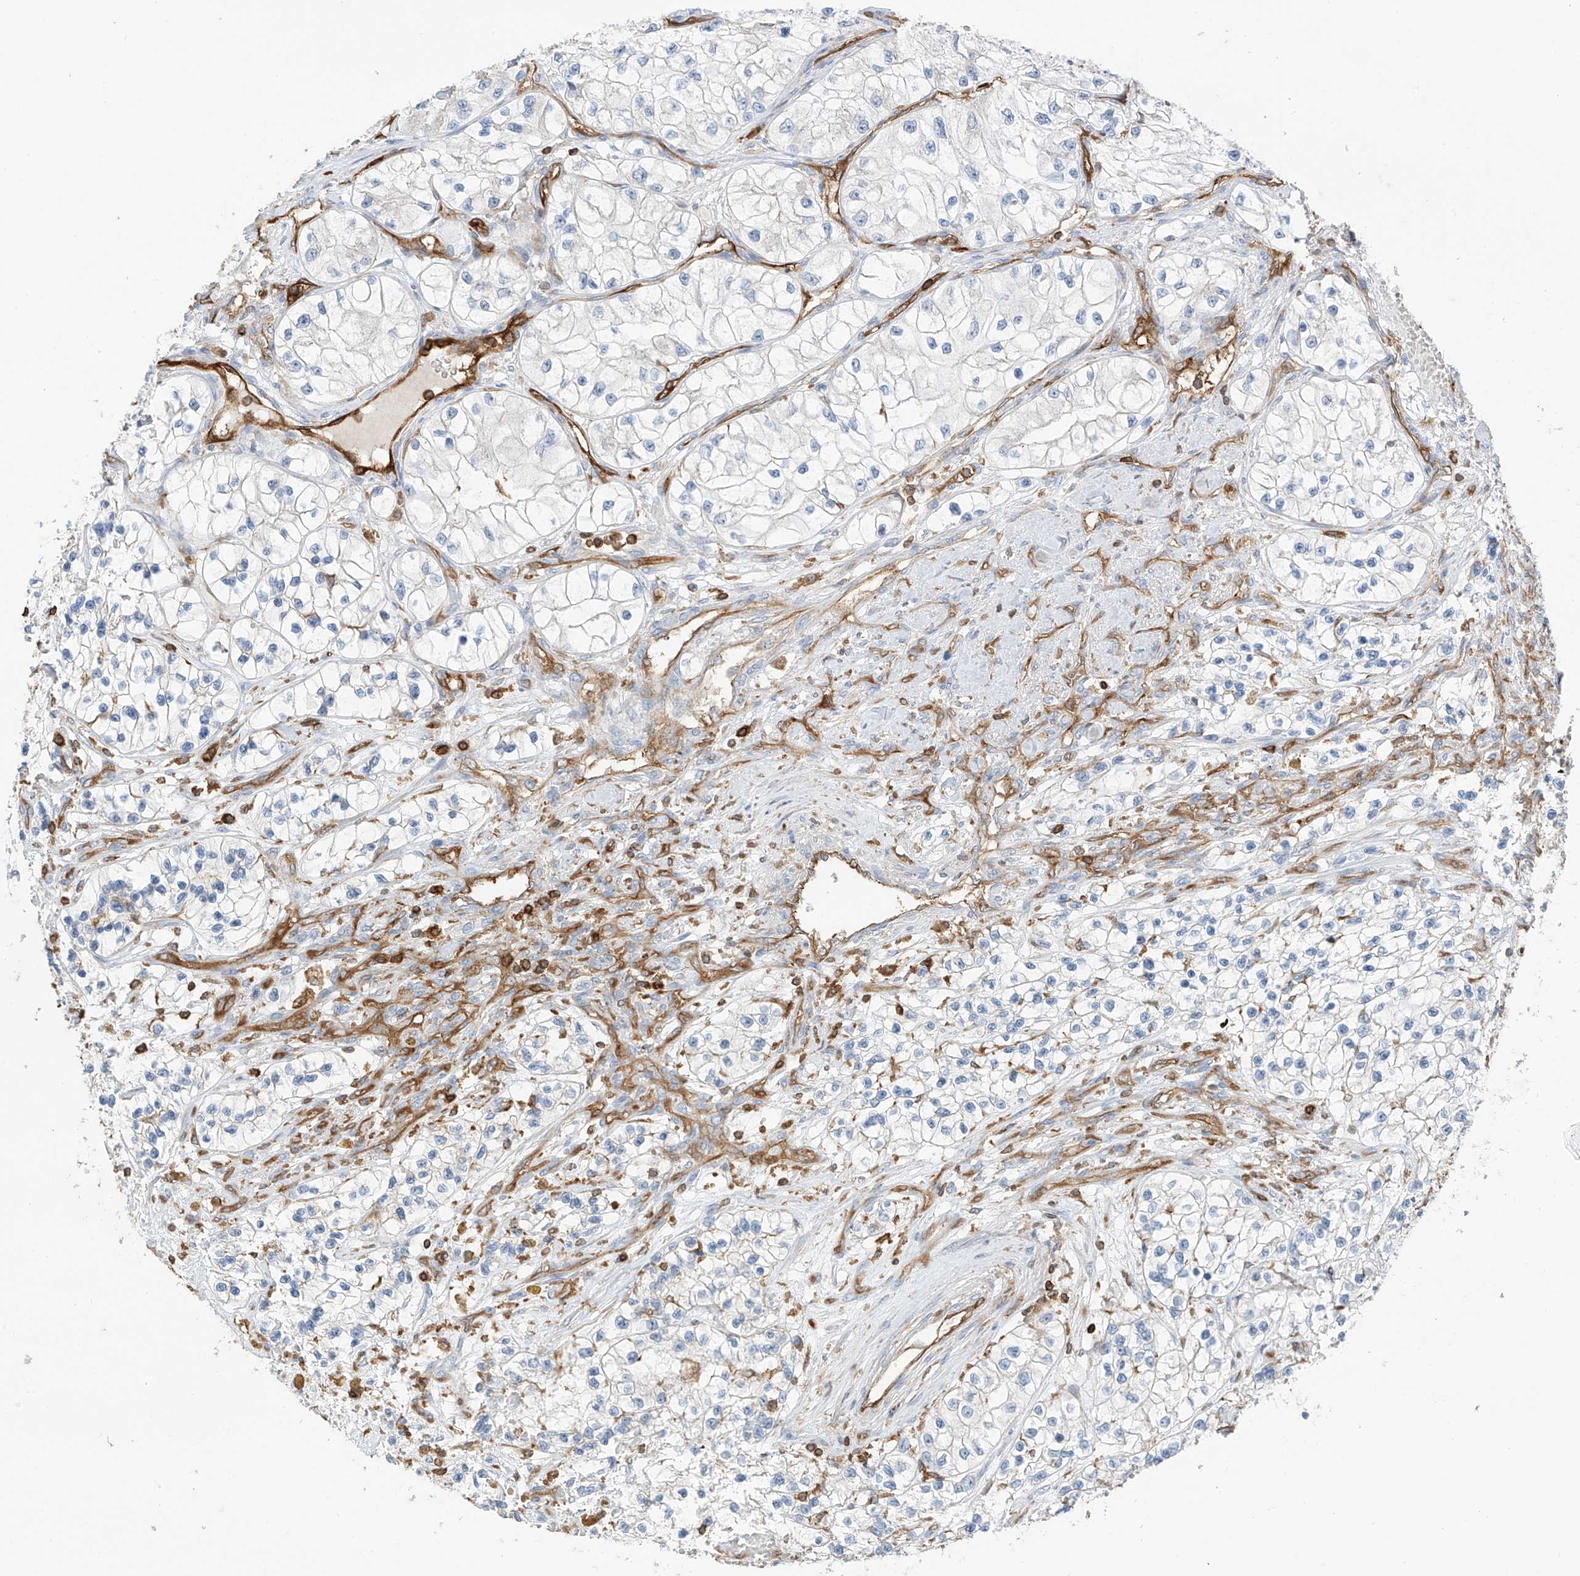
{"staining": {"intensity": "negative", "quantity": "none", "location": "none"}, "tissue": "renal cancer", "cell_type": "Tumor cells", "image_type": "cancer", "snomed": [{"axis": "morphology", "description": "Adenocarcinoma, NOS"}, {"axis": "topography", "description": "Kidney"}], "caption": "A micrograph of human renal adenocarcinoma is negative for staining in tumor cells. (DAB (3,3'-diaminobenzidine) immunohistochemistry (IHC), high magnification).", "gene": "ARHGAP25", "patient": {"sex": "female", "age": 57}}